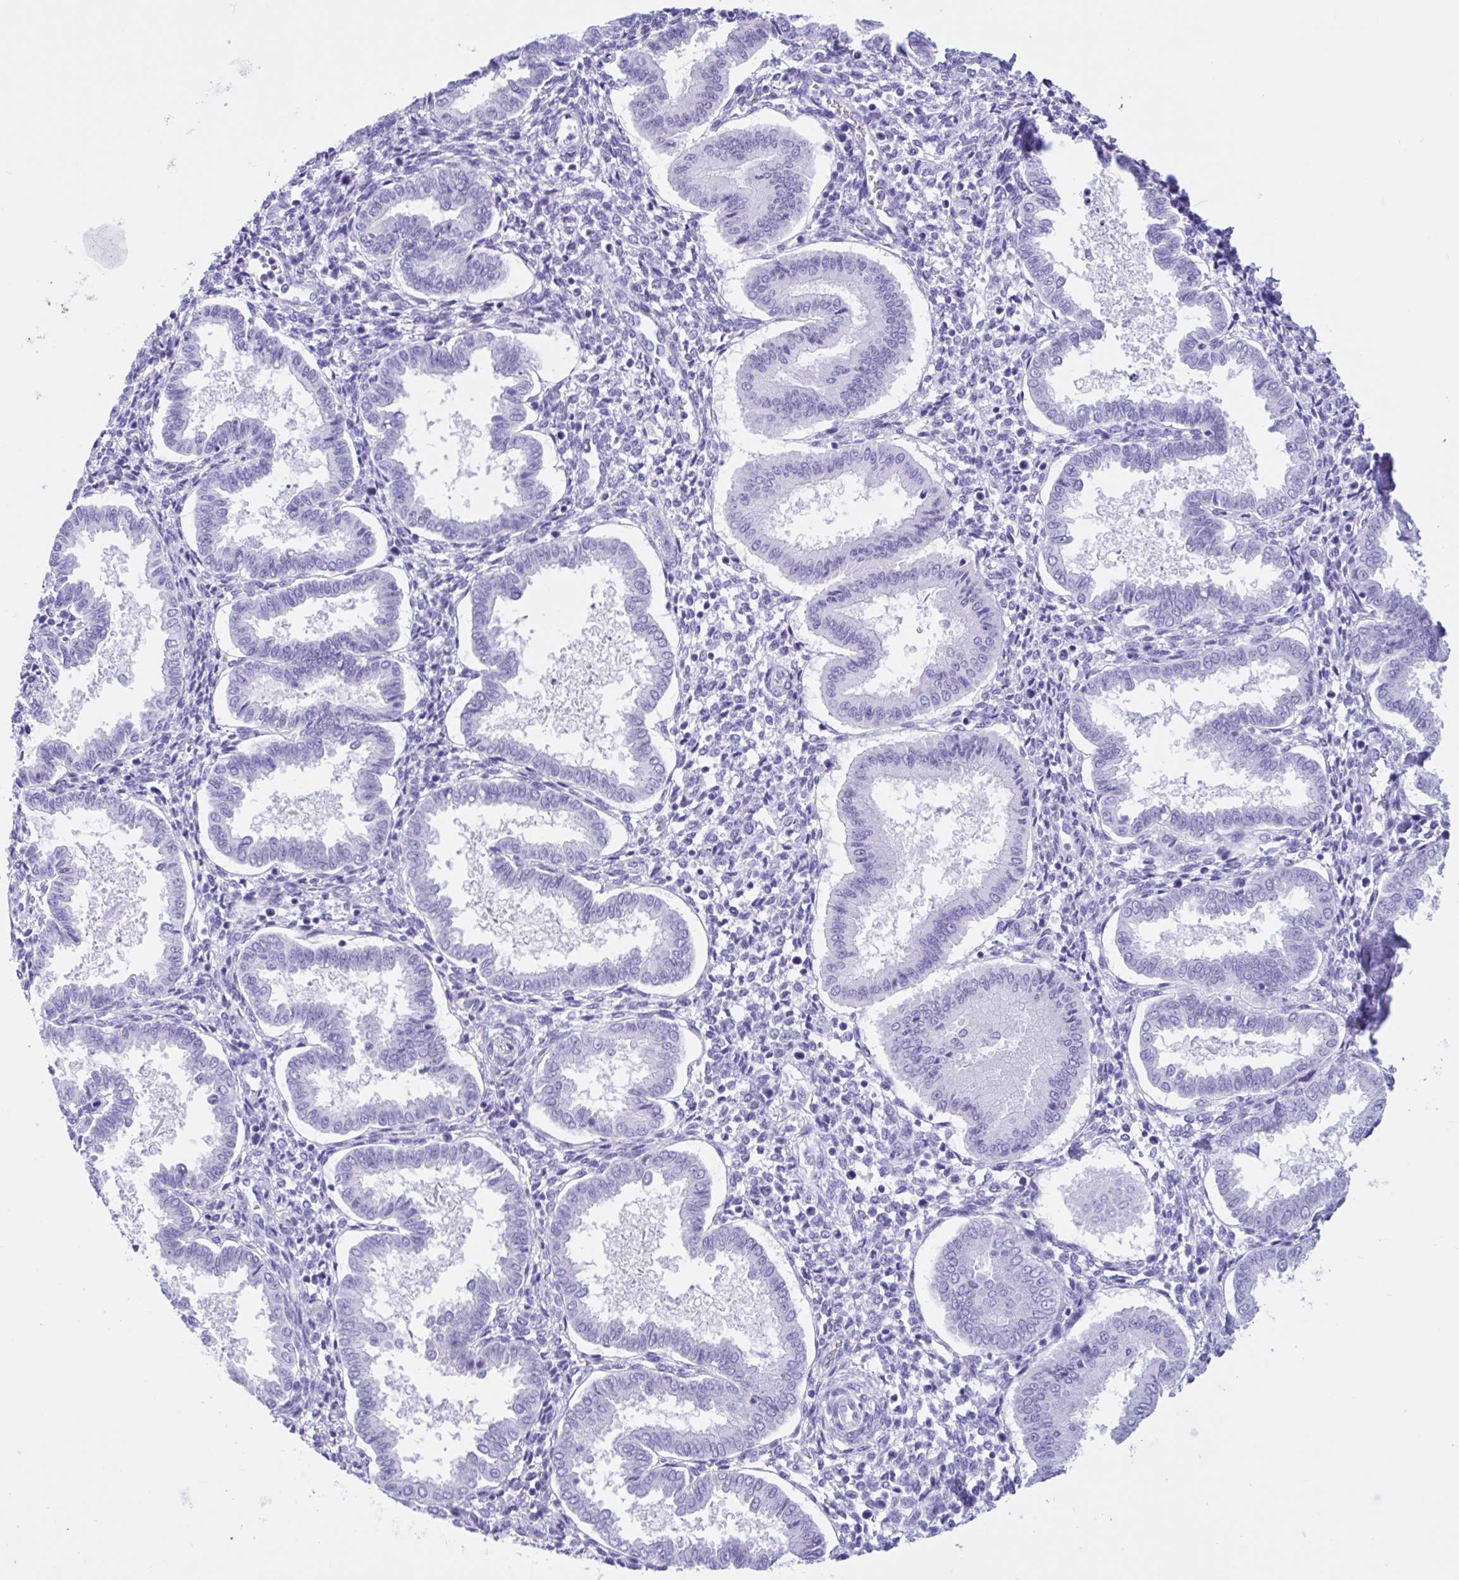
{"staining": {"intensity": "negative", "quantity": "none", "location": "none"}, "tissue": "endometrium", "cell_type": "Cells in endometrial stroma", "image_type": "normal", "snomed": [{"axis": "morphology", "description": "Normal tissue, NOS"}, {"axis": "topography", "description": "Endometrium"}], "caption": "Immunohistochemistry (IHC) of unremarkable endometrium reveals no staining in cells in endometrial stroma. (DAB immunohistochemistry with hematoxylin counter stain).", "gene": "IAPP", "patient": {"sex": "female", "age": 24}}